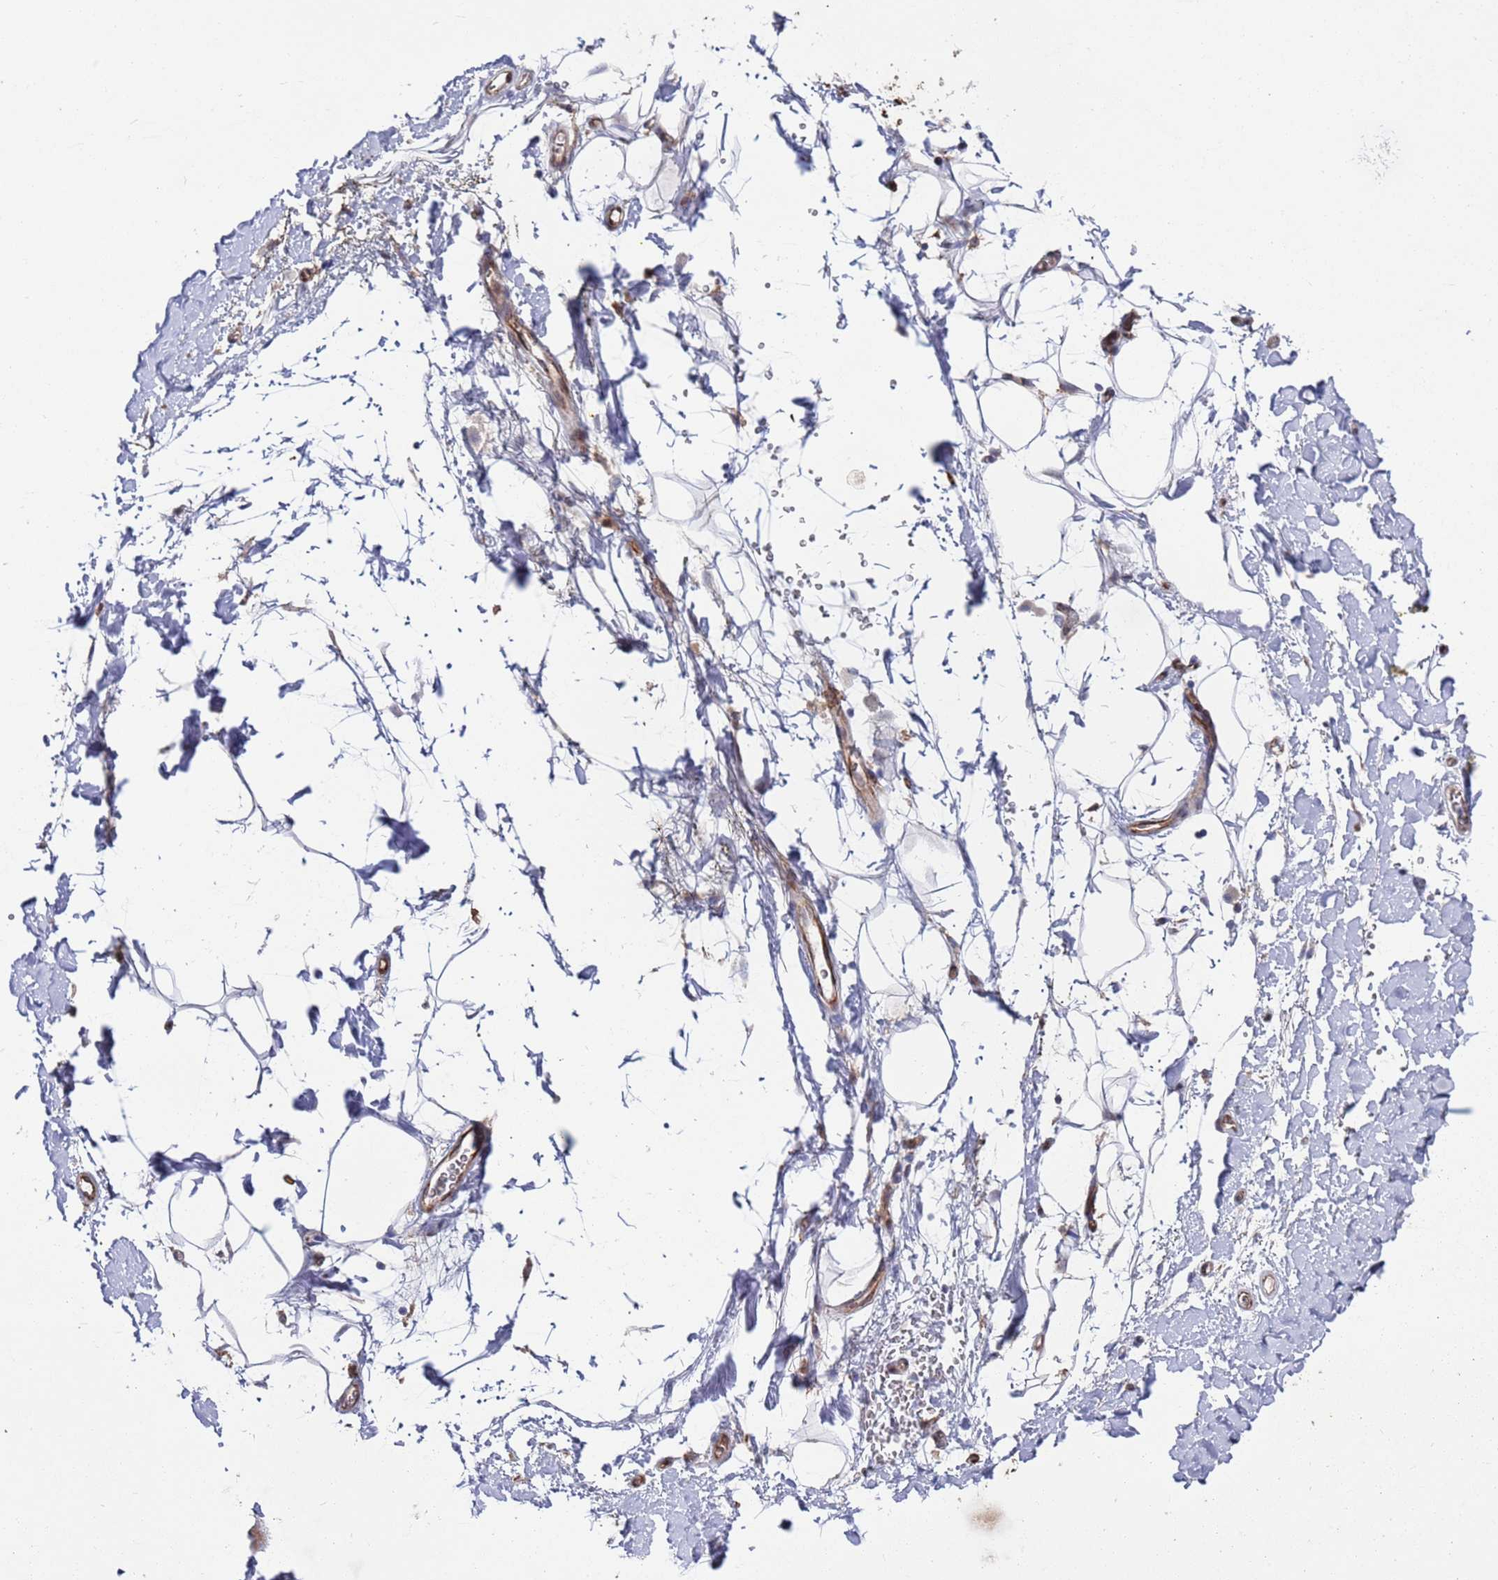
{"staining": {"intensity": "negative", "quantity": "none", "location": "none"}, "tissue": "adipose tissue", "cell_type": "Adipocytes", "image_type": "normal", "snomed": [{"axis": "morphology", "description": "Normal tissue, NOS"}, {"axis": "morphology", "description": "Adenocarcinoma, NOS"}, {"axis": "topography", "description": "Pancreas"}, {"axis": "topography", "description": "Peripheral nerve tissue"}], "caption": "Immunohistochemistry (IHC) micrograph of unremarkable human adipose tissue stained for a protein (brown), which displays no expression in adipocytes. Nuclei are stained in blue.", "gene": "GREB1L", "patient": {"sex": "male", "age": 59}}